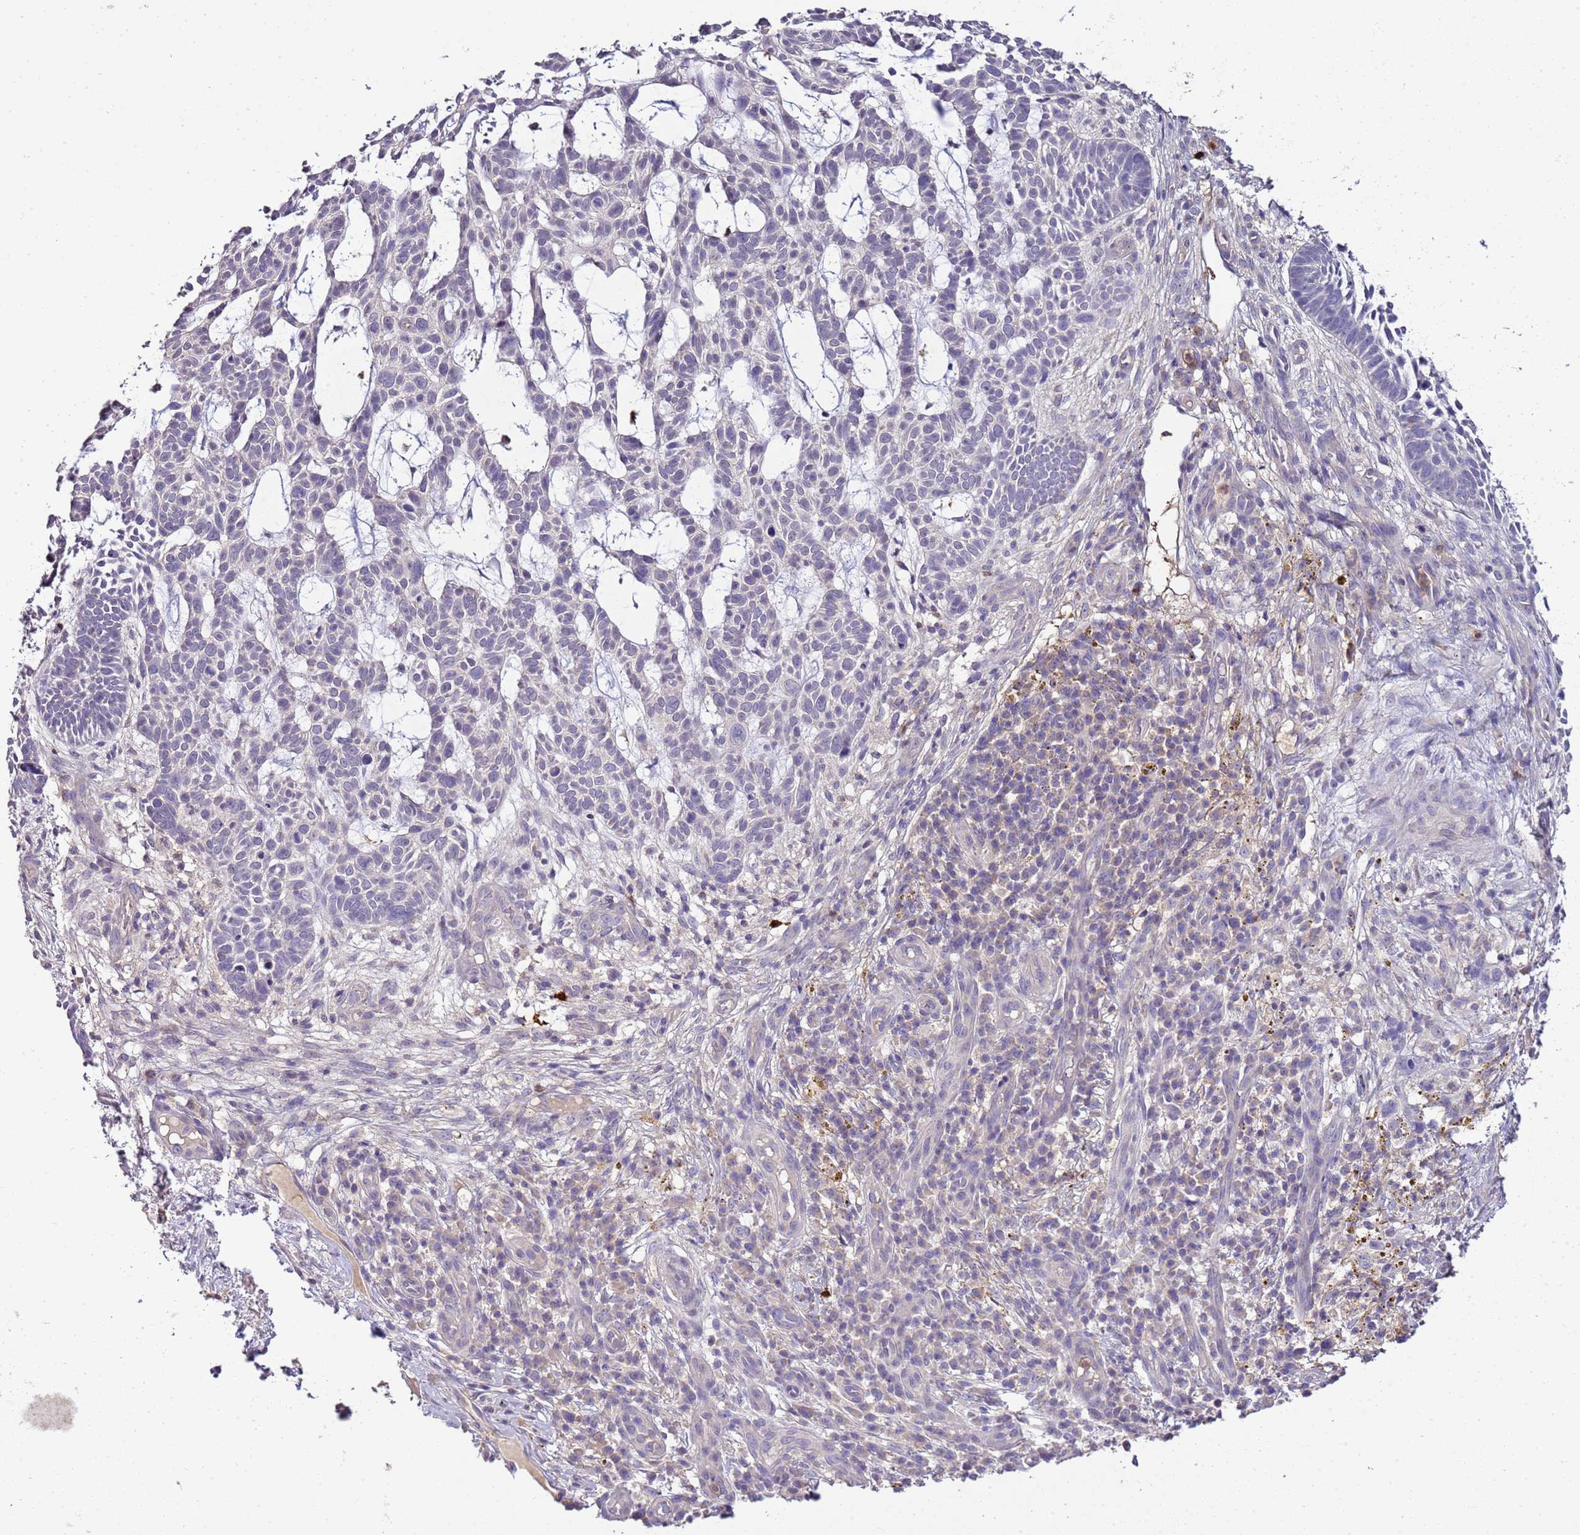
{"staining": {"intensity": "negative", "quantity": "none", "location": "none"}, "tissue": "skin cancer", "cell_type": "Tumor cells", "image_type": "cancer", "snomed": [{"axis": "morphology", "description": "Basal cell carcinoma"}, {"axis": "topography", "description": "Skin"}], "caption": "Skin cancer was stained to show a protein in brown. There is no significant positivity in tumor cells.", "gene": "IL2RG", "patient": {"sex": "male", "age": 89}}